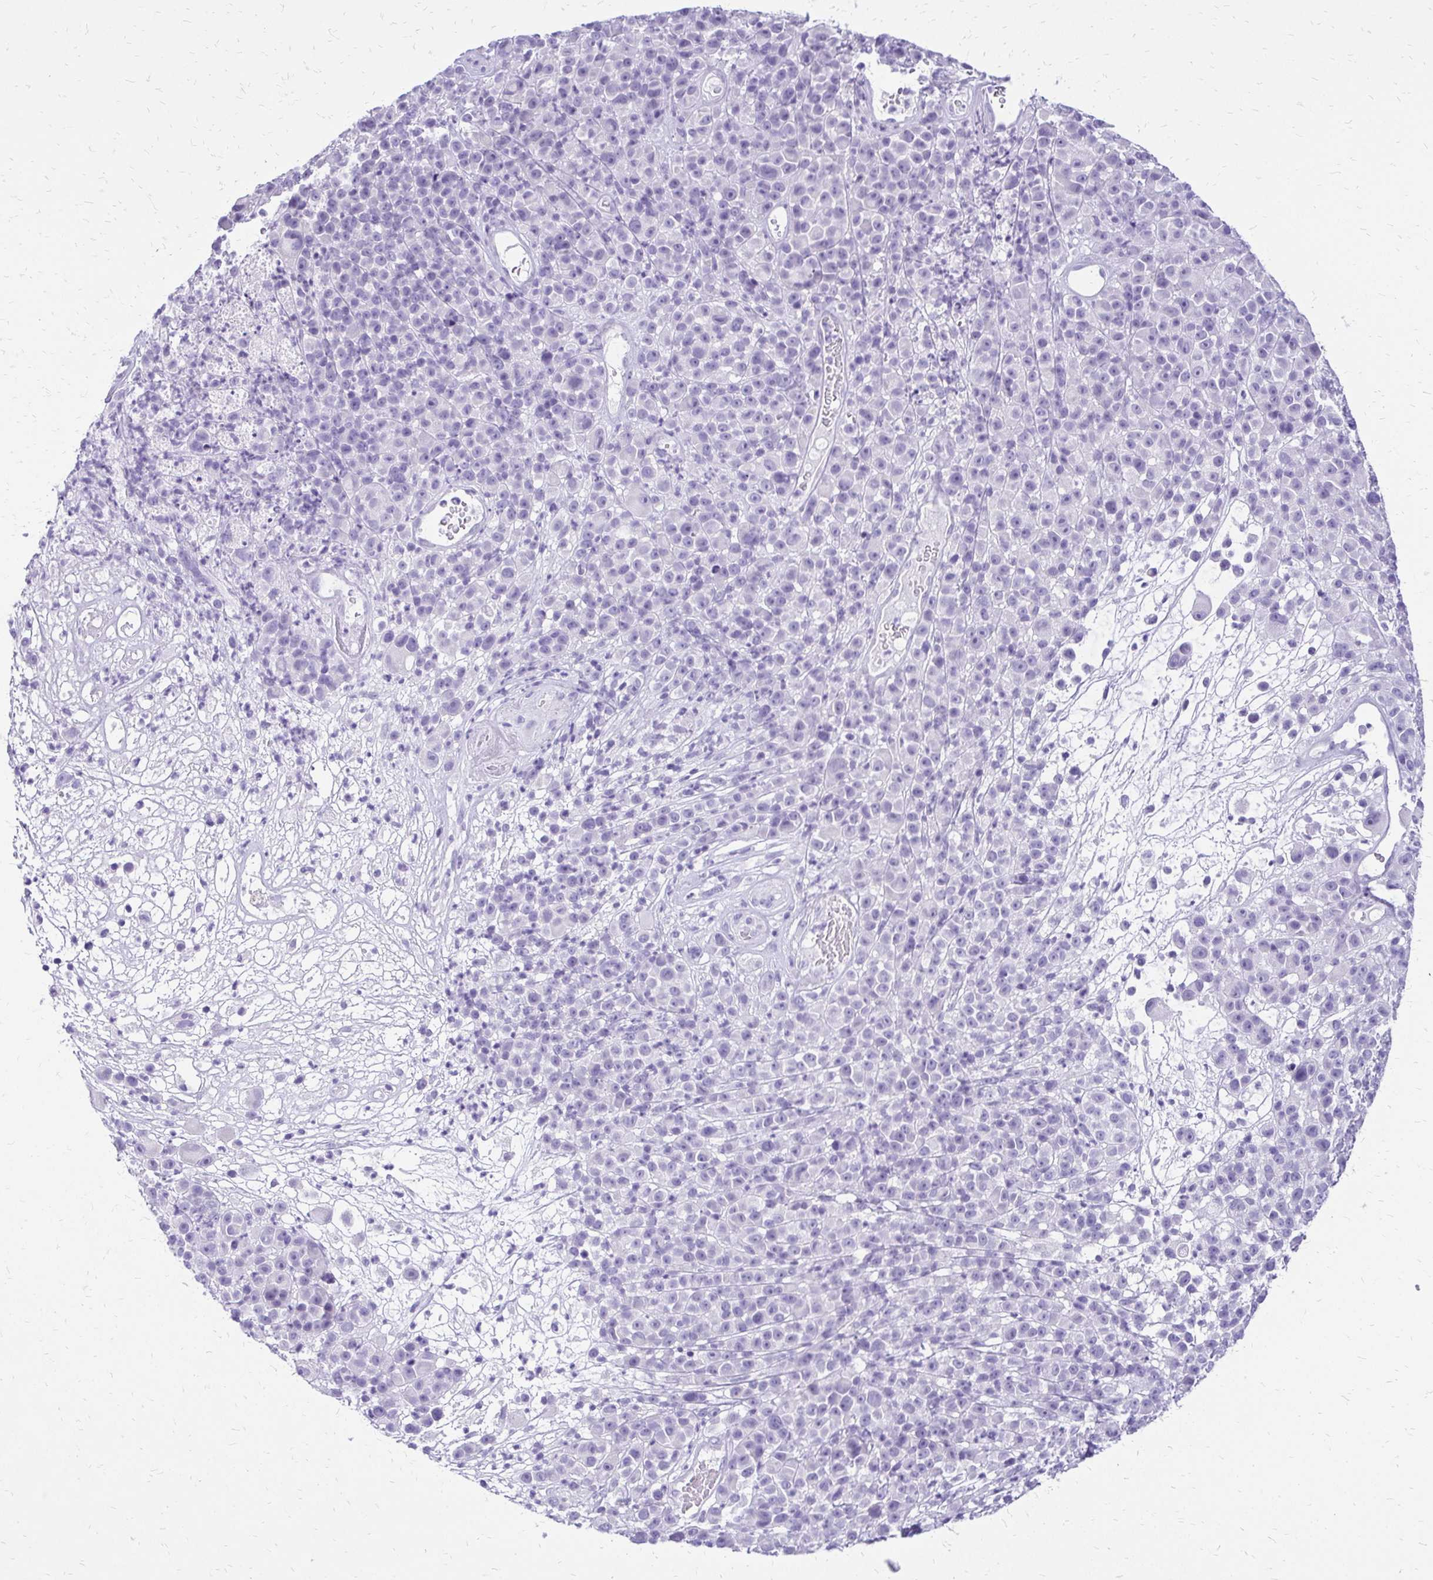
{"staining": {"intensity": "negative", "quantity": "none", "location": "none"}, "tissue": "melanoma", "cell_type": "Tumor cells", "image_type": "cancer", "snomed": [{"axis": "morphology", "description": "Malignant melanoma, NOS"}, {"axis": "topography", "description": "Skin"}, {"axis": "topography", "description": "Skin of back"}], "caption": "This photomicrograph is of melanoma stained with immunohistochemistry (IHC) to label a protein in brown with the nuclei are counter-stained blue. There is no expression in tumor cells.", "gene": "SLC32A1", "patient": {"sex": "male", "age": 91}}